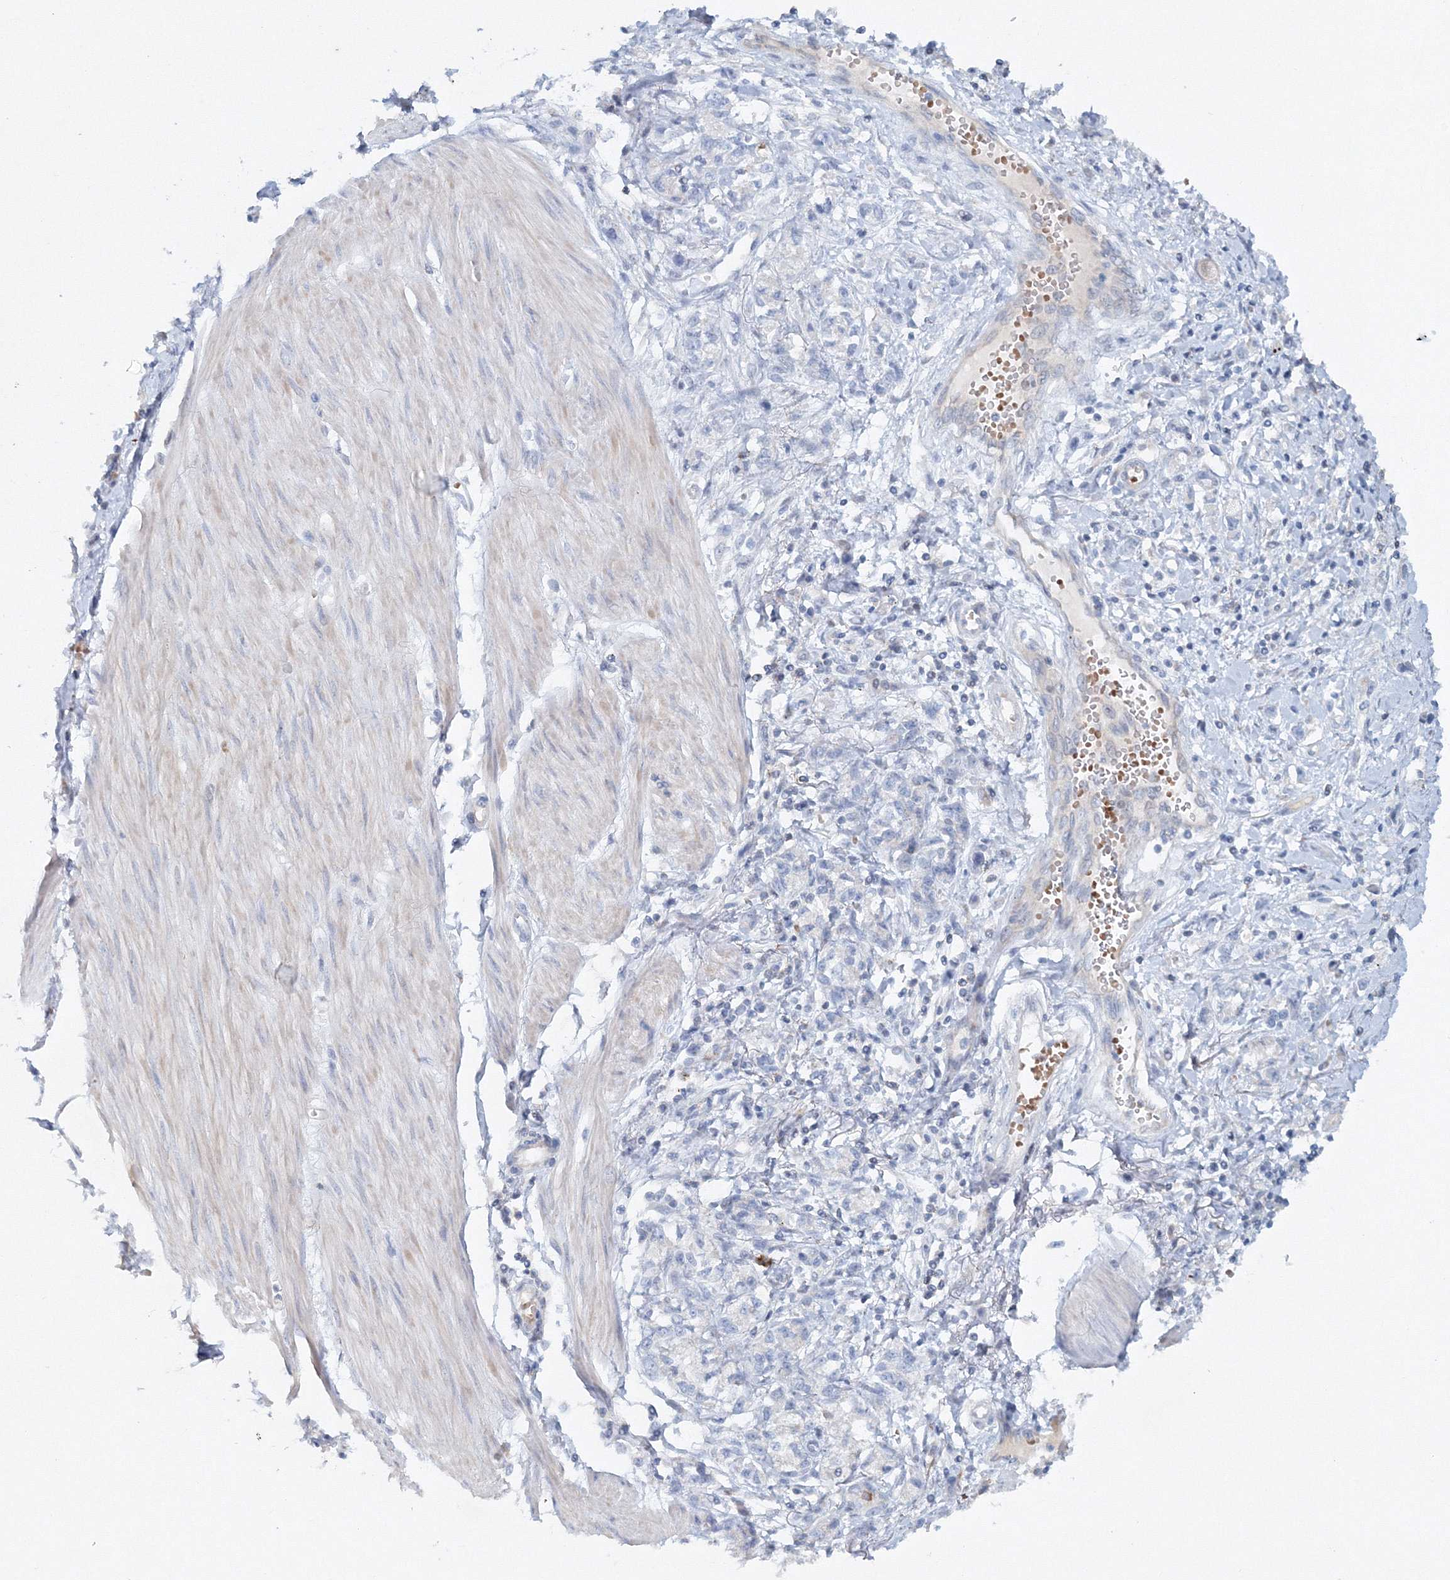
{"staining": {"intensity": "negative", "quantity": "none", "location": "none"}, "tissue": "stomach cancer", "cell_type": "Tumor cells", "image_type": "cancer", "snomed": [{"axis": "morphology", "description": "Adenocarcinoma, NOS"}, {"axis": "topography", "description": "Stomach"}], "caption": "The IHC micrograph has no significant expression in tumor cells of stomach adenocarcinoma tissue.", "gene": "SH3BP5", "patient": {"sex": "female", "age": 76}}